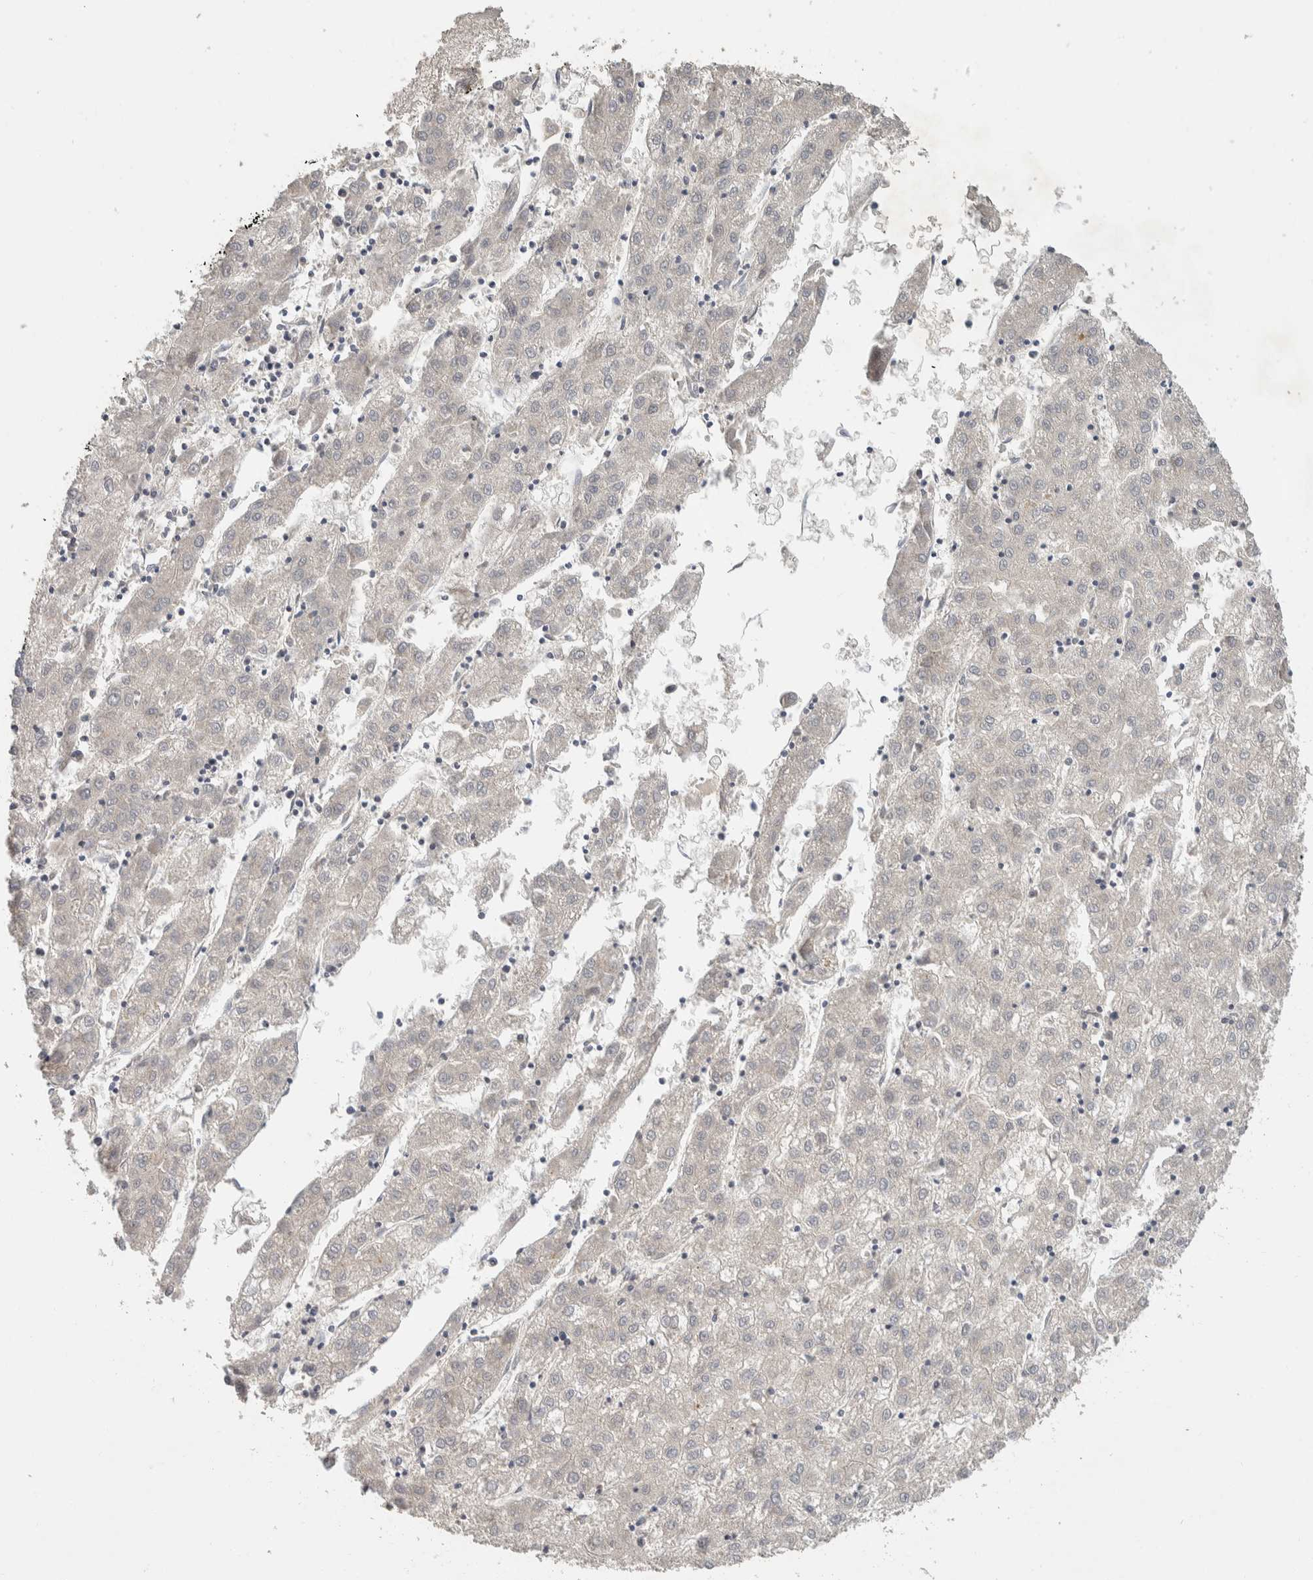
{"staining": {"intensity": "negative", "quantity": "none", "location": "none"}, "tissue": "liver cancer", "cell_type": "Tumor cells", "image_type": "cancer", "snomed": [{"axis": "morphology", "description": "Carcinoma, Hepatocellular, NOS"}, {"axis": "topography", "description": "Liver"}], "caption": "Human liver hepatocellular carcinoma stained for a protein using IHC exhibits no positivity in tumor cells.", "gene": "CYSRT1", "patient": {"sex": "male", "age": 72}}